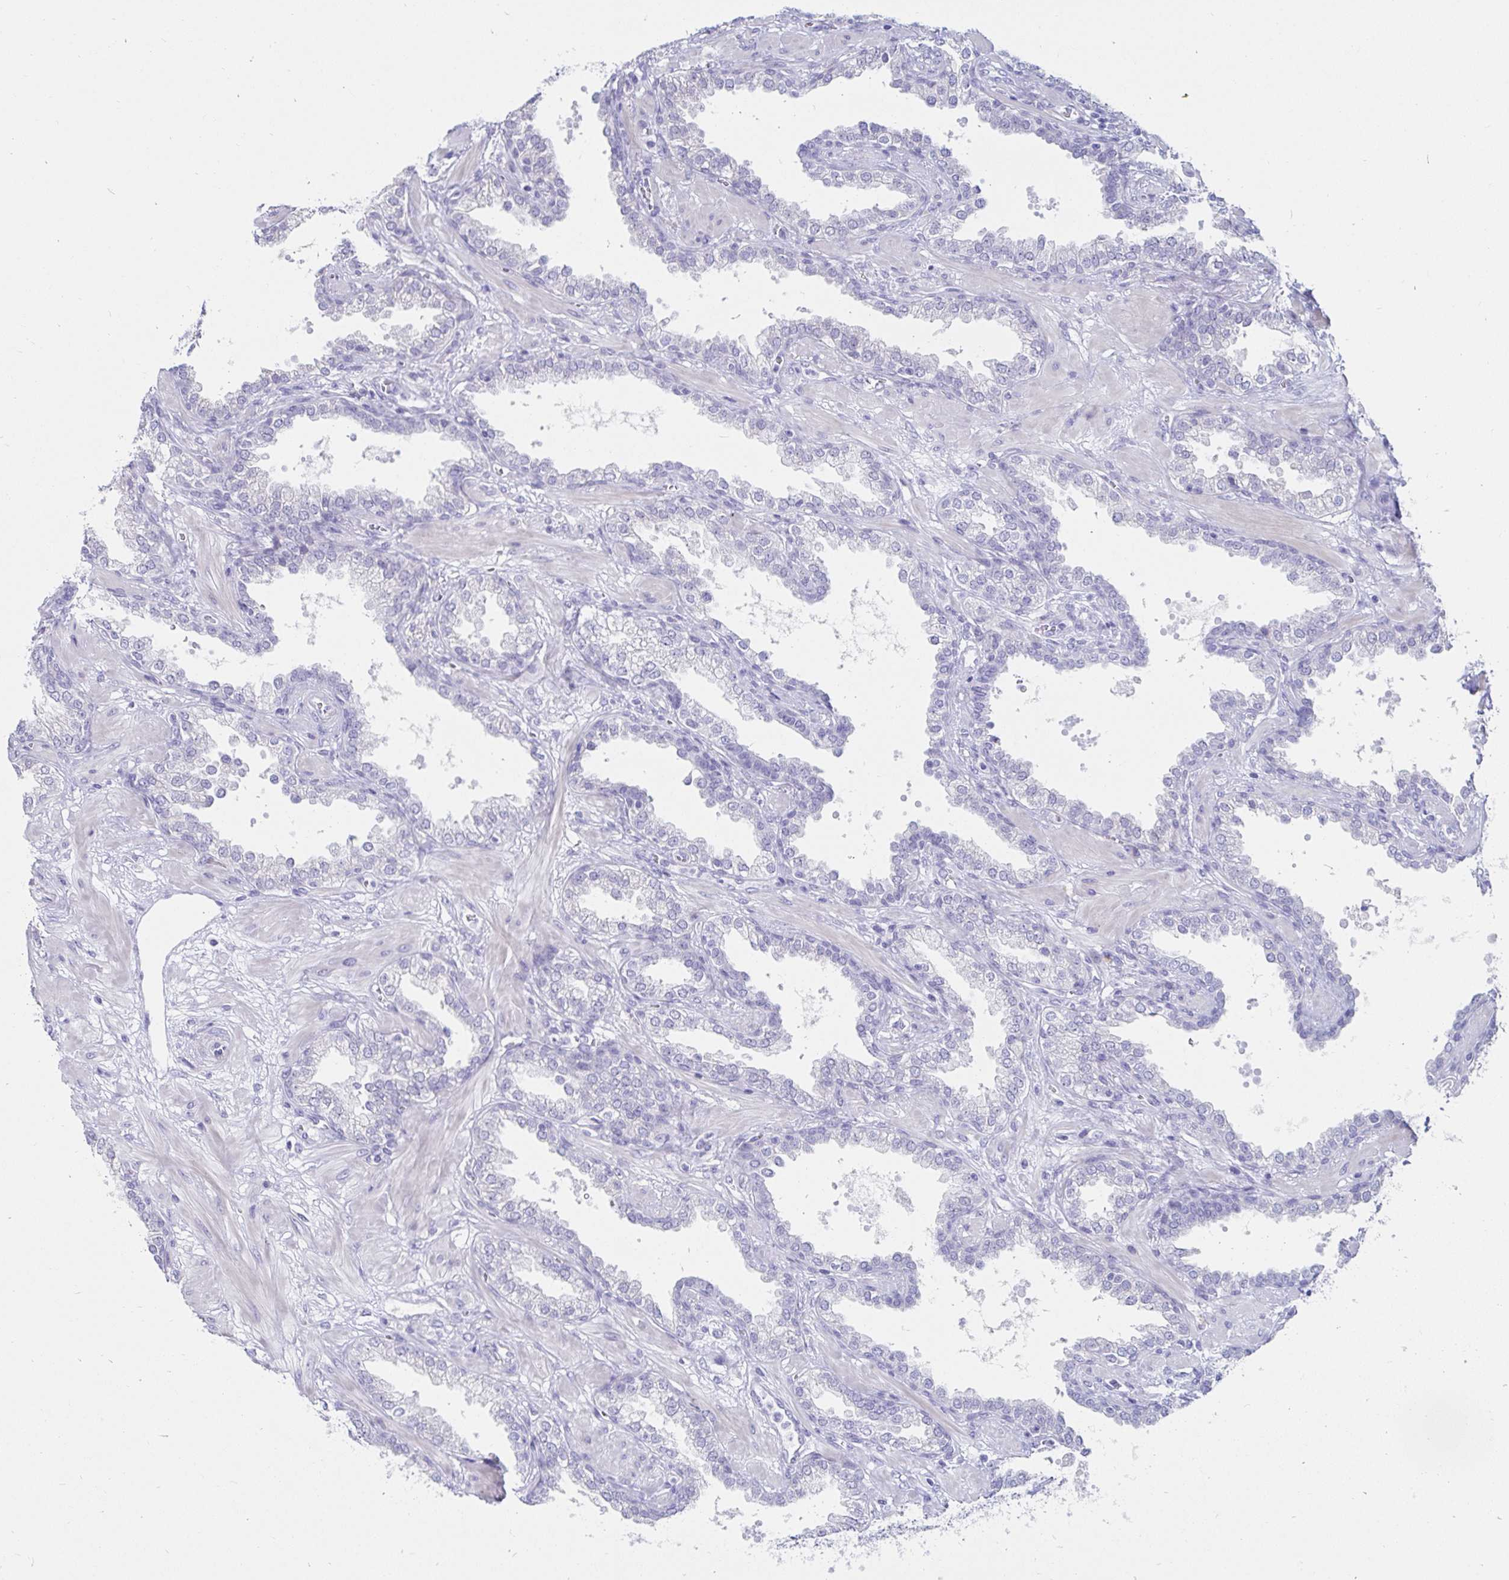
{"staining": {"intensity": "negative", "quantity": "none", "location": "none"}, "tissue": "prostate cancer", "cell_type": "Tumor cells", "image_type": "cancer", "snomed": [{"axis": "morphology", "description": "Adenocarcinoma, High grade"}, {"axis": "topography", "description": "Prostate"}], "caption": "This is an IHC histopathology image of human prostate cancer (adenocarcinoma (high-grade)). There is no positivity in tumor cells.", "gene": "C4orf17", "patient": {"sex": "male", "age": 60}}